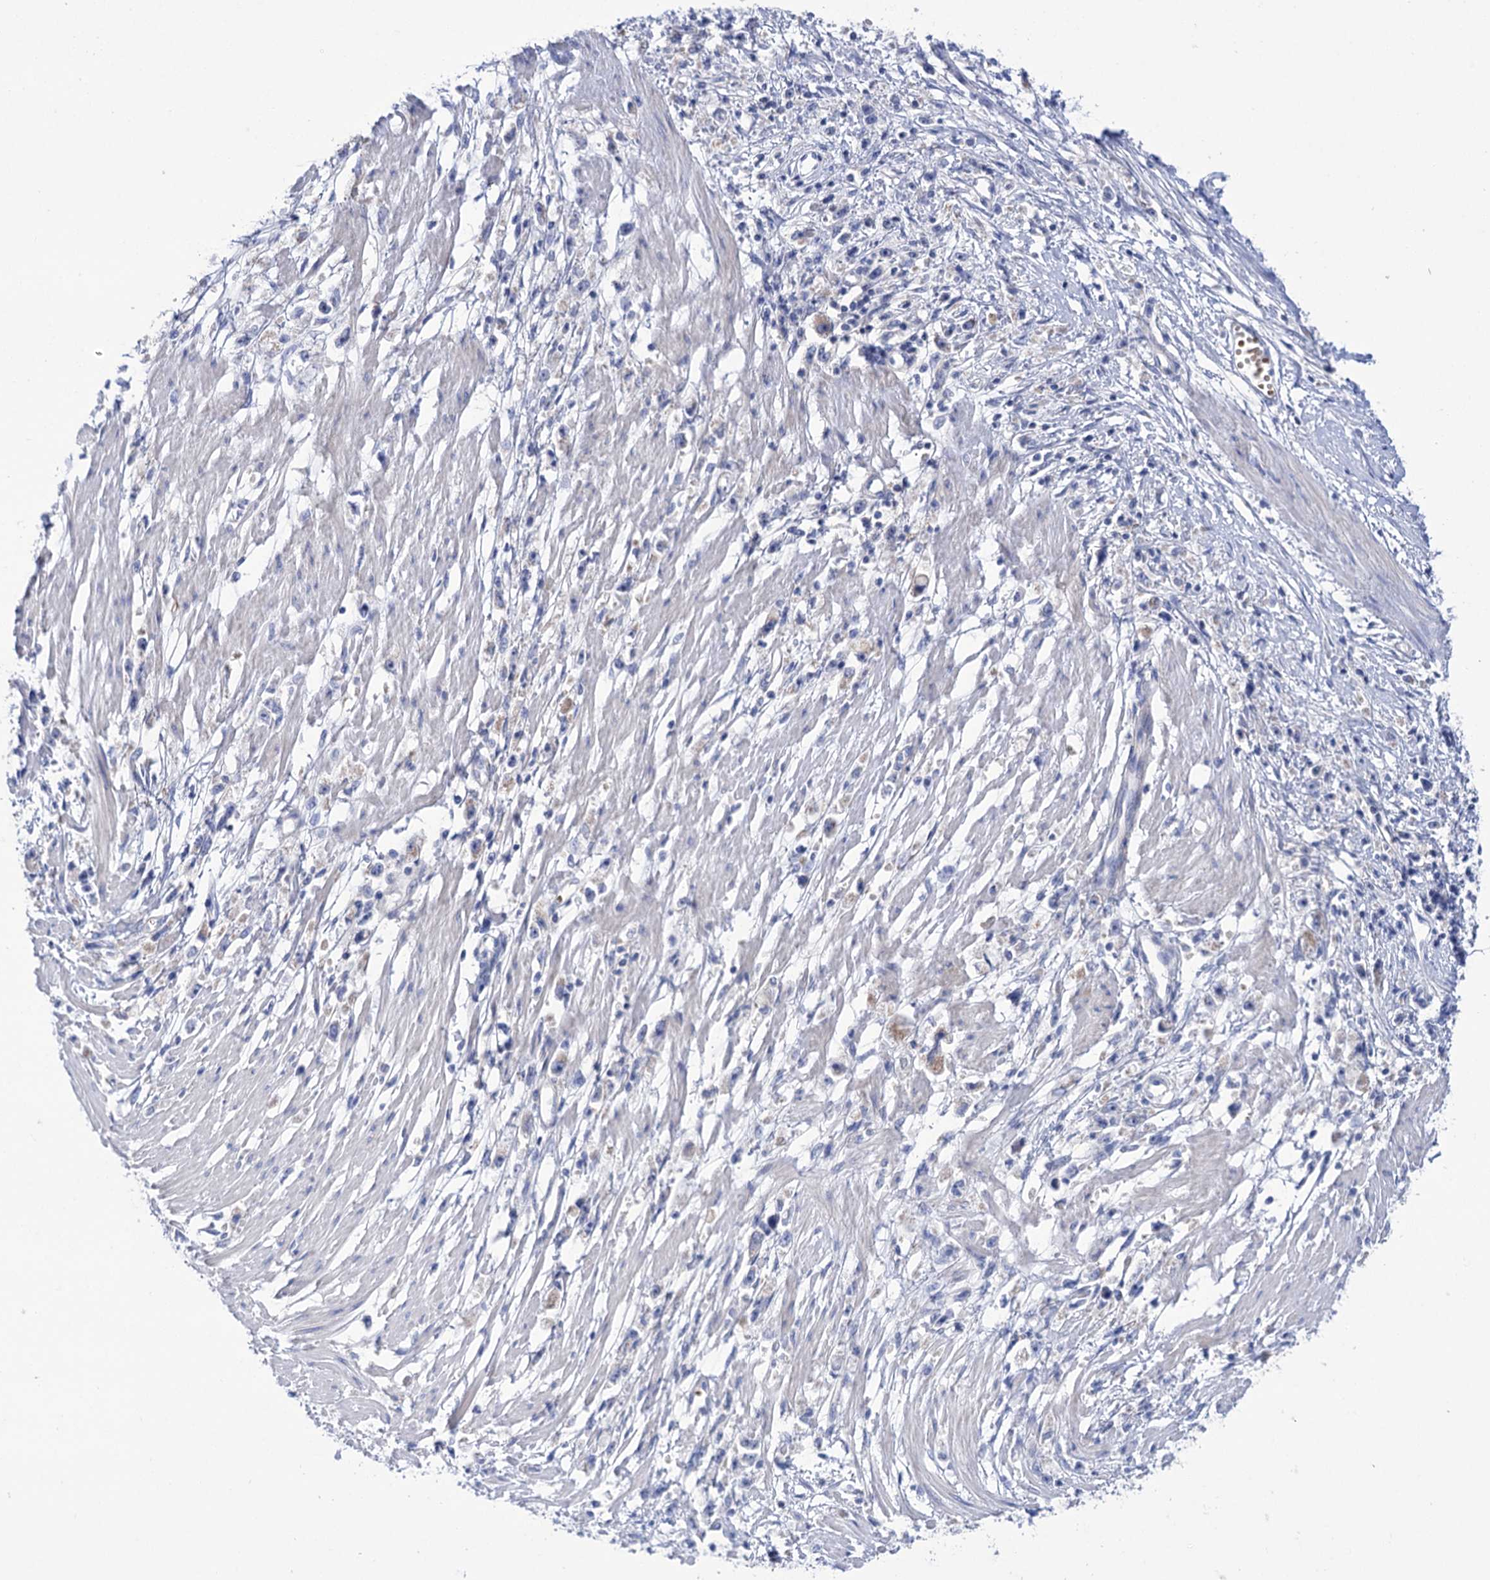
{"staining": {"intensity": "negative", "quantity": "none", "location": "none"}, "tissue": "stomach cancer", "cell_type": "Tumor cells", "image_type": "cancer", "snomed": [{"axis": "morphology", "description": "Adenocarcinoma, NOS"}, {"axis": "topography", "description": "Stomach"}], "caption": "Immunohistochemical staining of human stomach adenocarcinoma exhibits no significant expression in tumor cells.", "gene": "YARS2", "patient": {"sex": "female", "age": 59}}